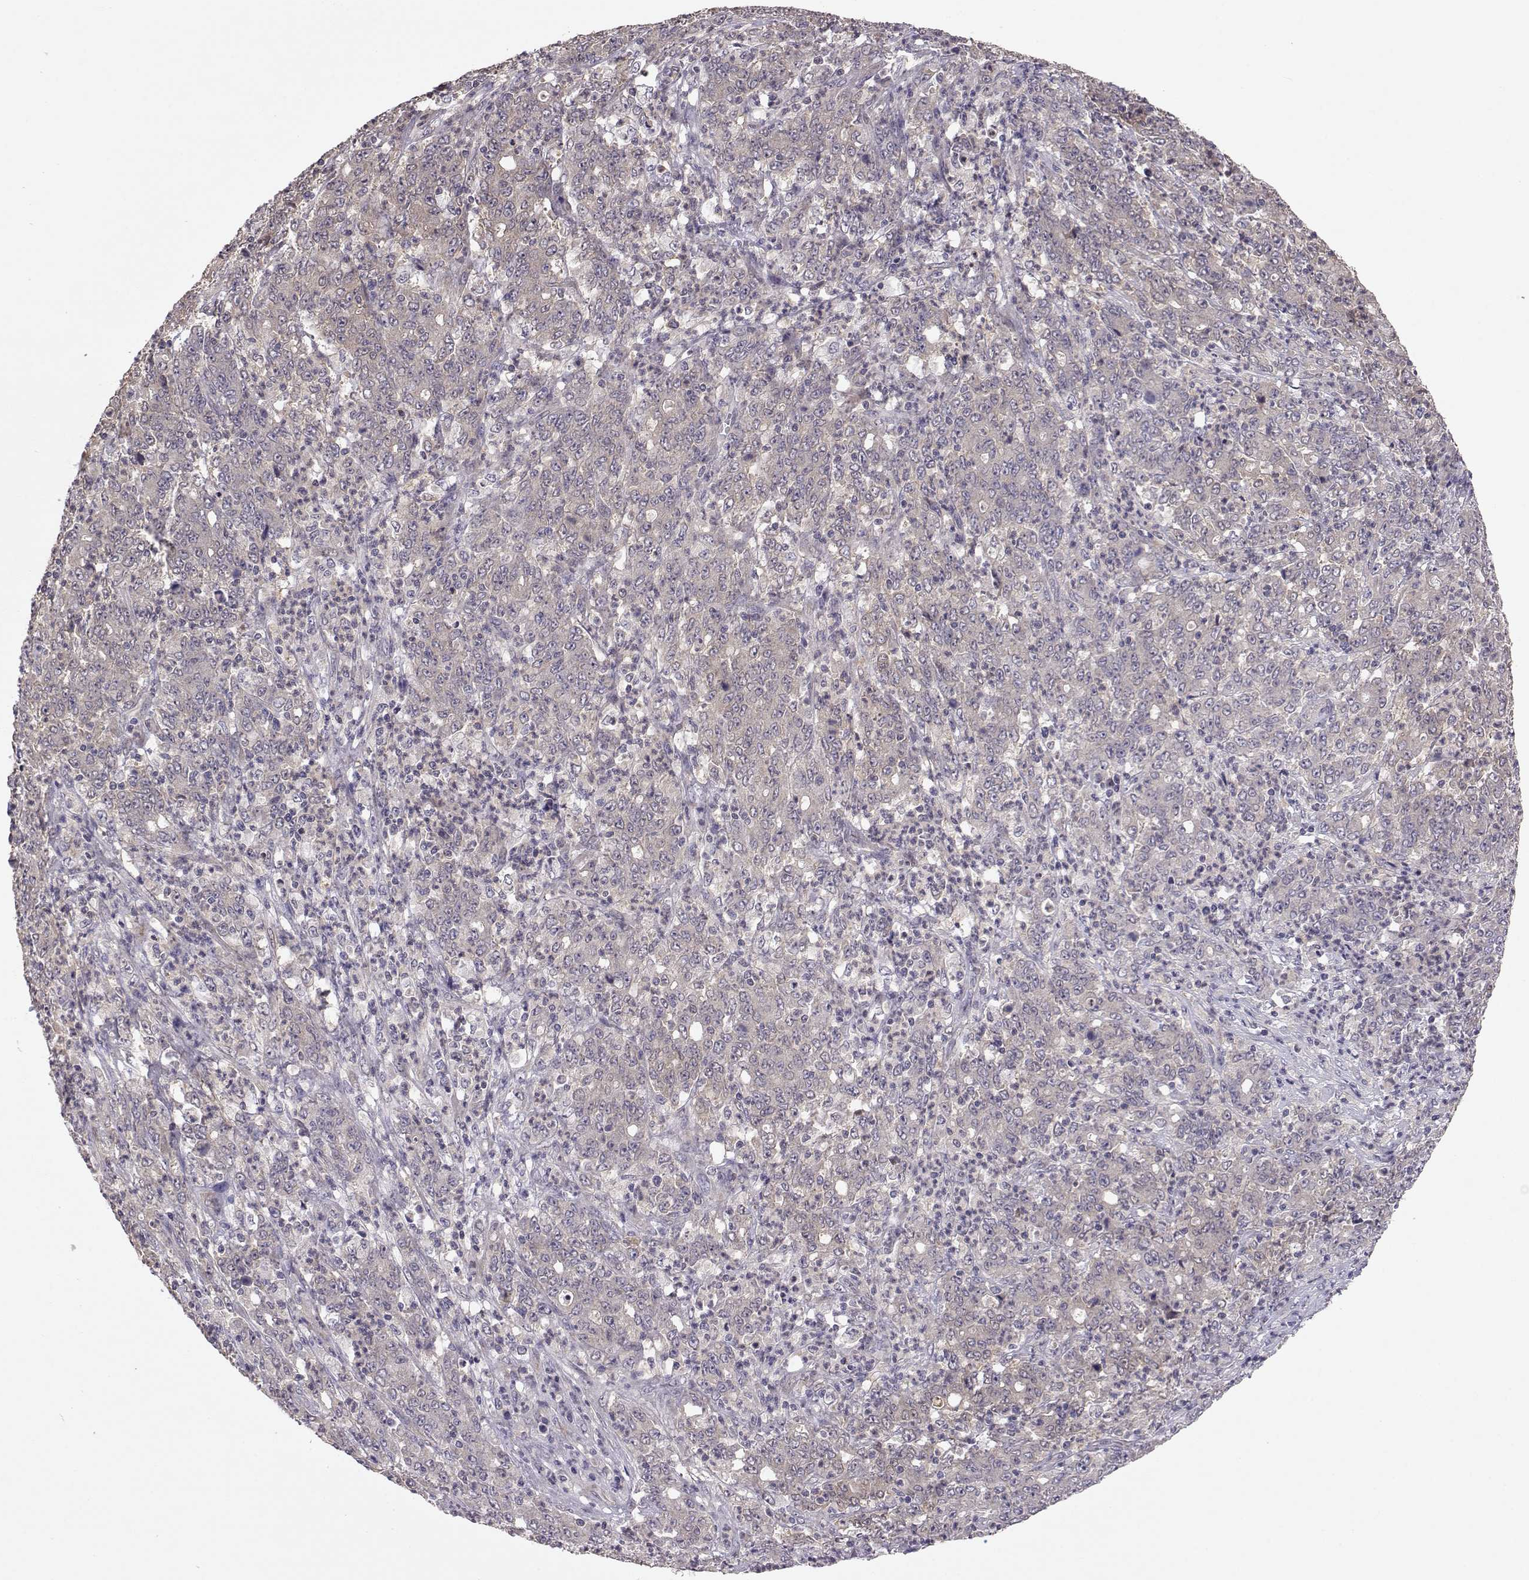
{"staining": {"intensity": "weak", "quantity": "<25%", "location": "cytoplasmic/membranous"}, "tissue": "stomach cancer", "cell_type": "Tumor cells", "image_type": "cancer", "snomed": [{"axis": "morphology", "description": "Adenocarcinoma, NOS"}, {"axis": "topography", "description": "Stomach, lower"}], "caption": "Immunohistochemical staining of human stomach adenocarcinoma shows no significant expression in tumor cells.", "gene": "NCAM2", "patient": {"sex": "female", "age": 71}}